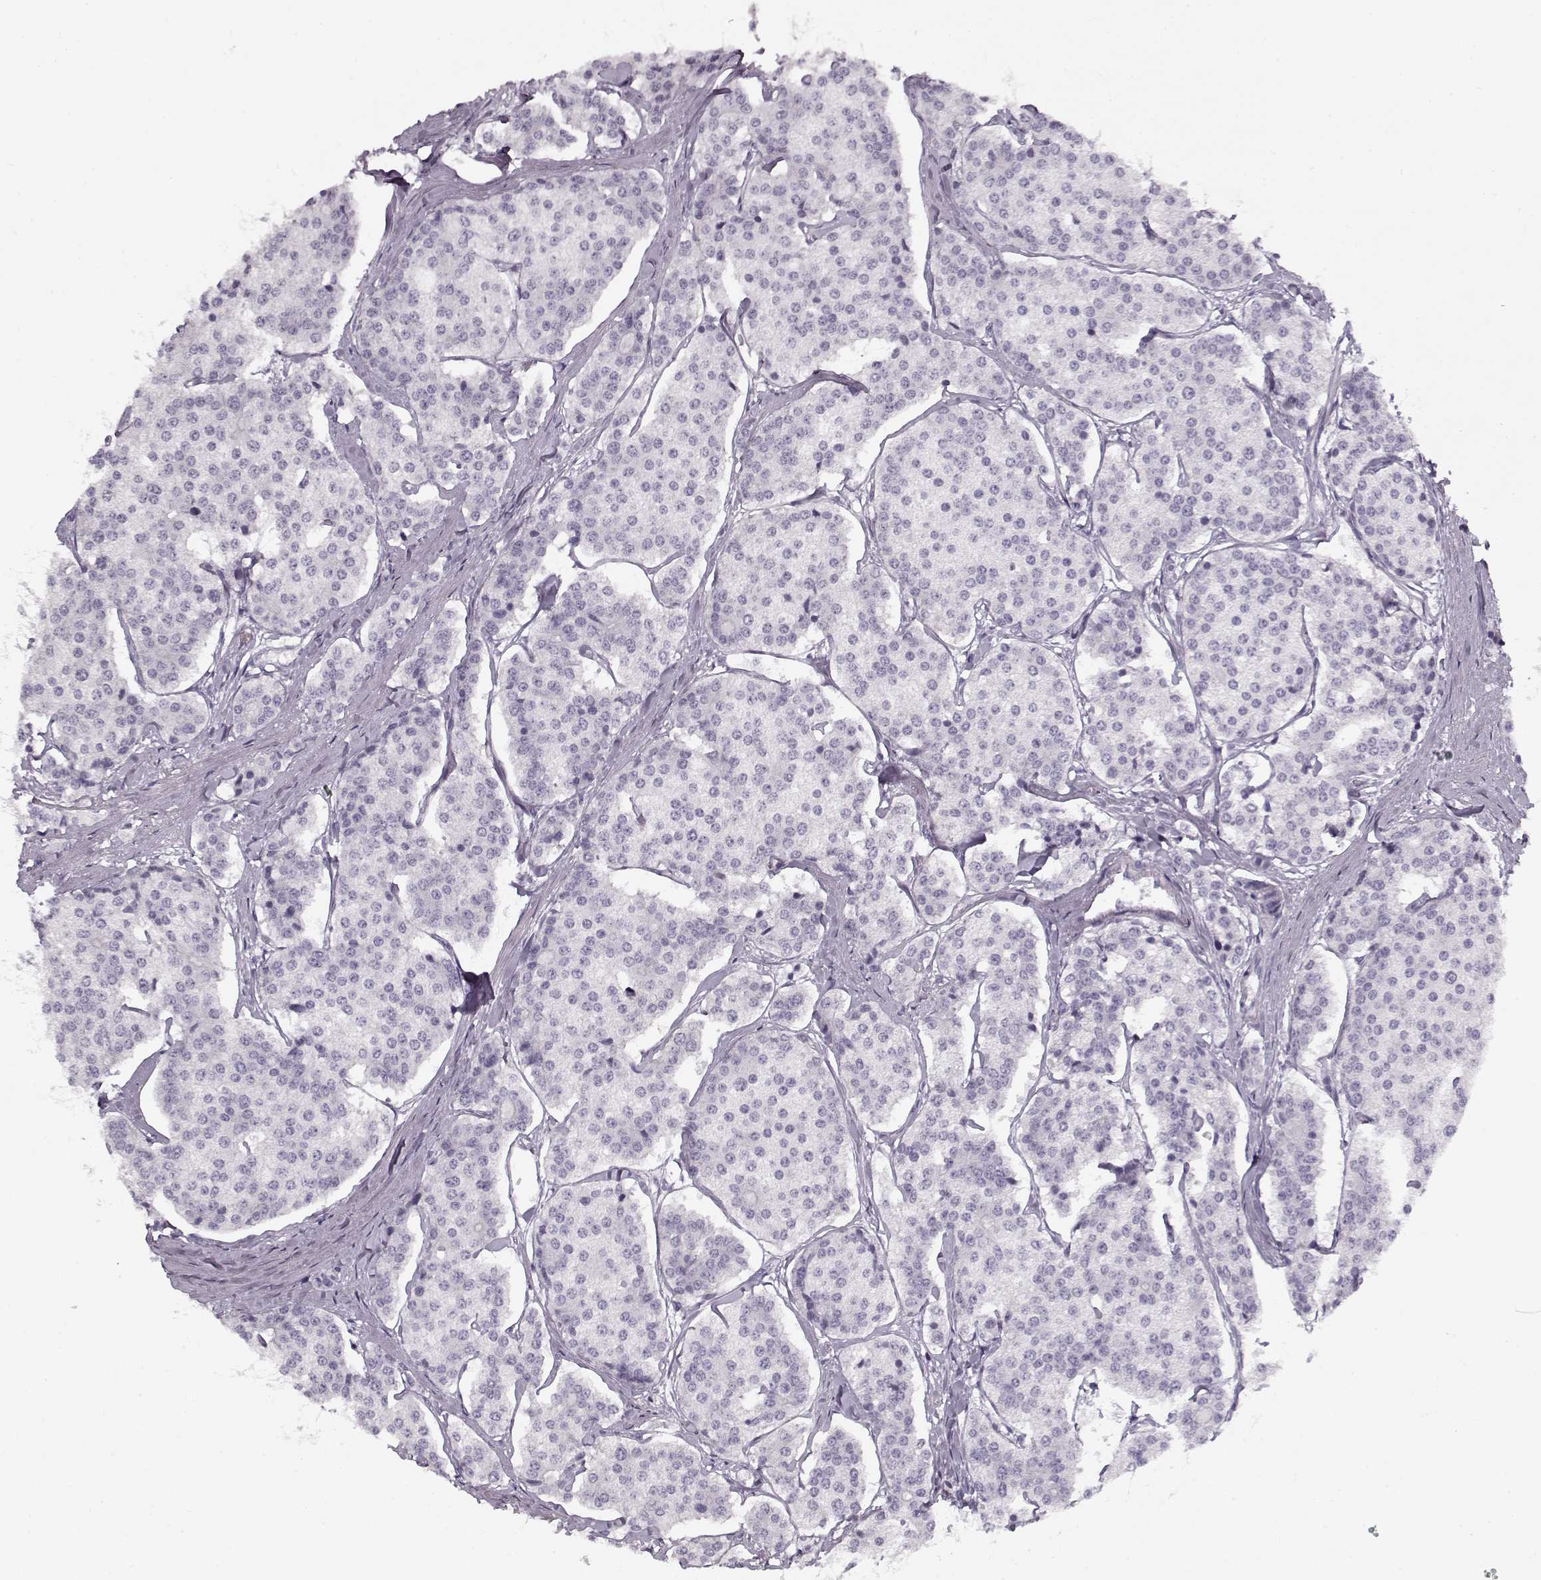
{"staining": {"intensity": "negative", "quantity": "none", "location": "none"}, "tissue": "carcinoid", "cell_type": "Tumor cells", "image_type": "cancer", "snomed": [{"axis": "morphology", "description": "Carcinoid, malignant, NOS"}, {"axis": "topography", "description": "Small intestine"}], "caption": "Carcinoid was stained to show a protein in brown. There is no significant staining in tumor cells. (Brightfield microscopy of DAB (3,3'-diaminobenzidine) immunohistochemistry (IHC) at high magnification).", "gene": "PNMT", "patient": {"sex": "female", "age": 65}}